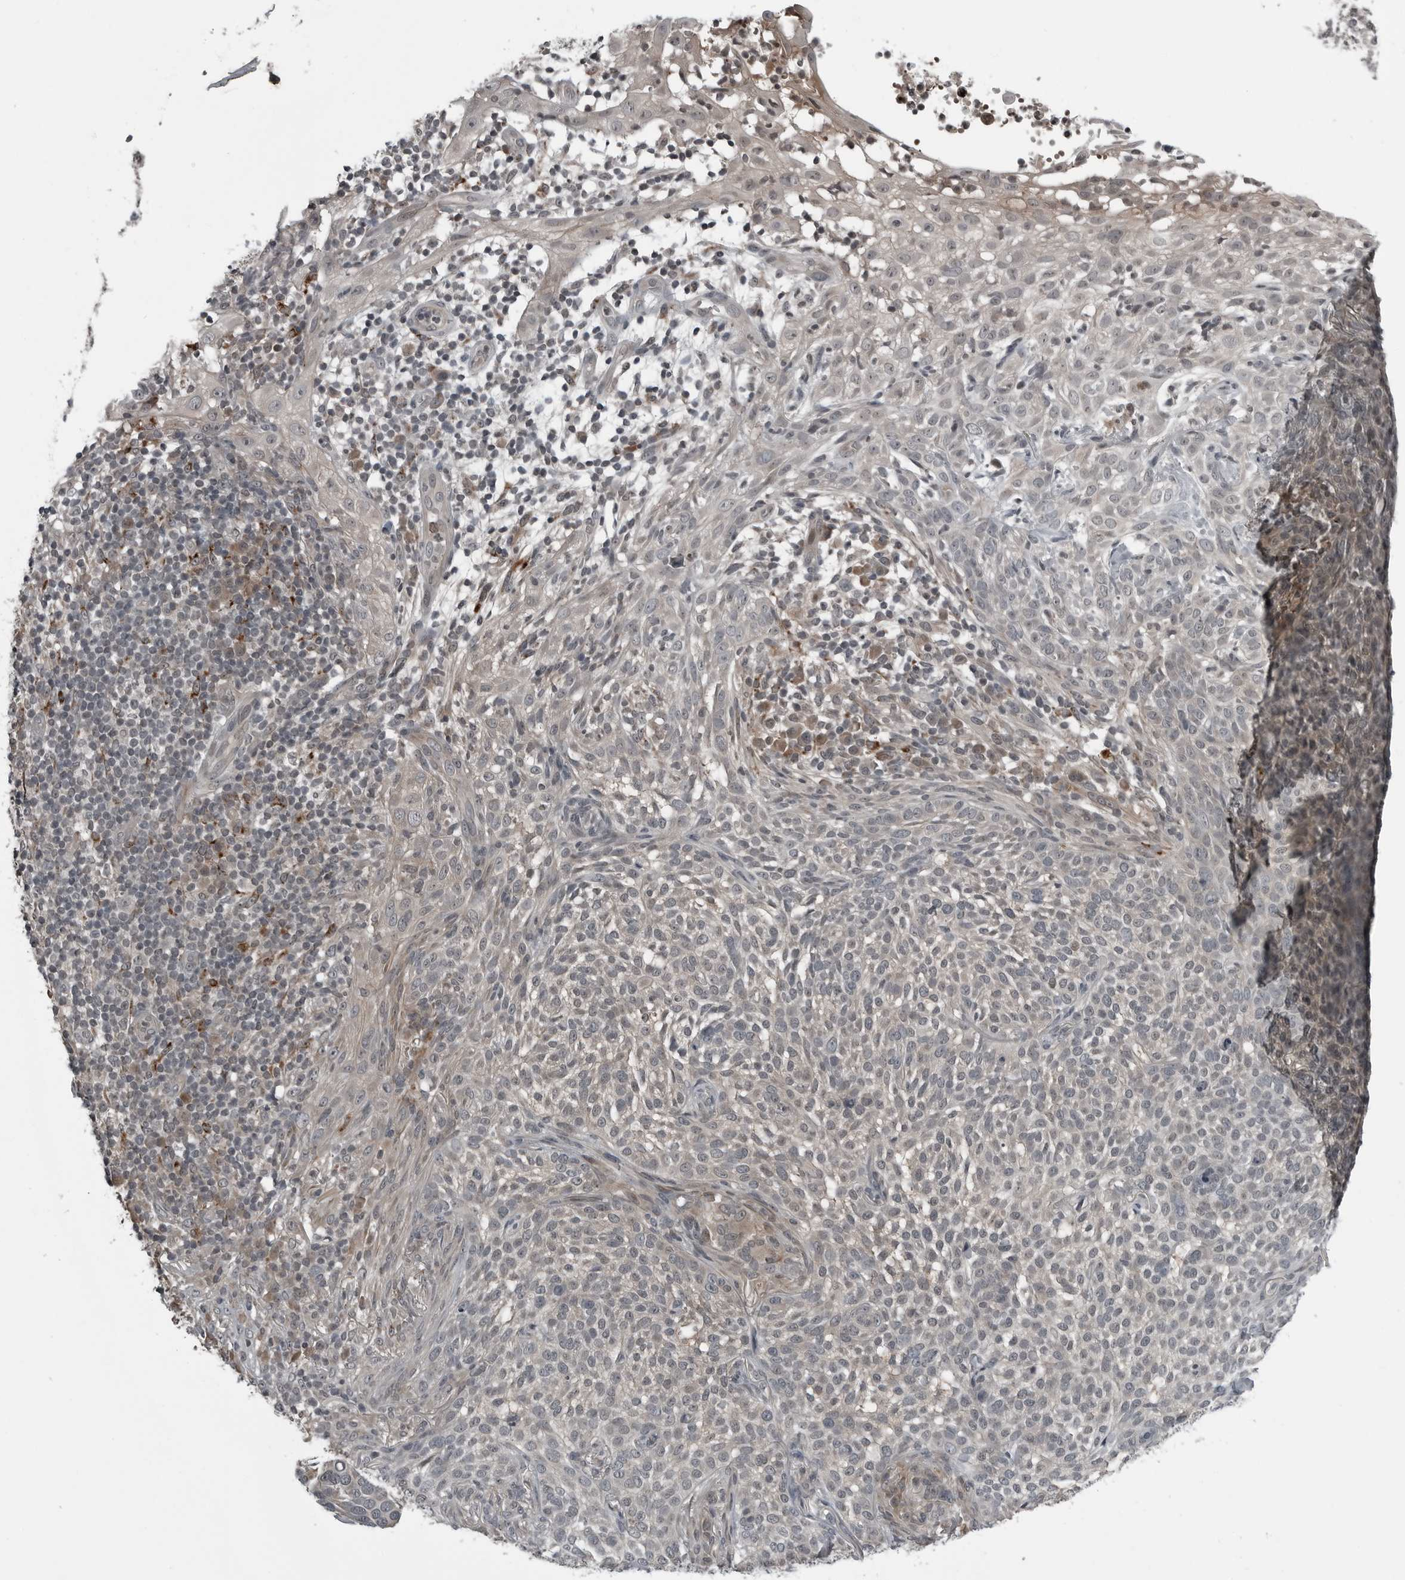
{"staining": {"intensity": "negative", "quantity": "none", "location": "none"}, "tissue": "skin cancer", "cell_type": "Tumor cells", "image_type": "cancer", "snomed": [{"axis": "morphology", "description": "Basal cell carcinoma"}, {"axis": "topography", "description": "Skin"}], "caption": "The micrograph displays no staining of tumor cells in basal cell carcinoma (skin). Brightfield microscopy of immunohistochemistry (IHC) stained with DAB (brown) and hematoxylin (blue), captured at high magnification.", "gene": "GAK", "patient": {"sex": "female", "age": 64}}